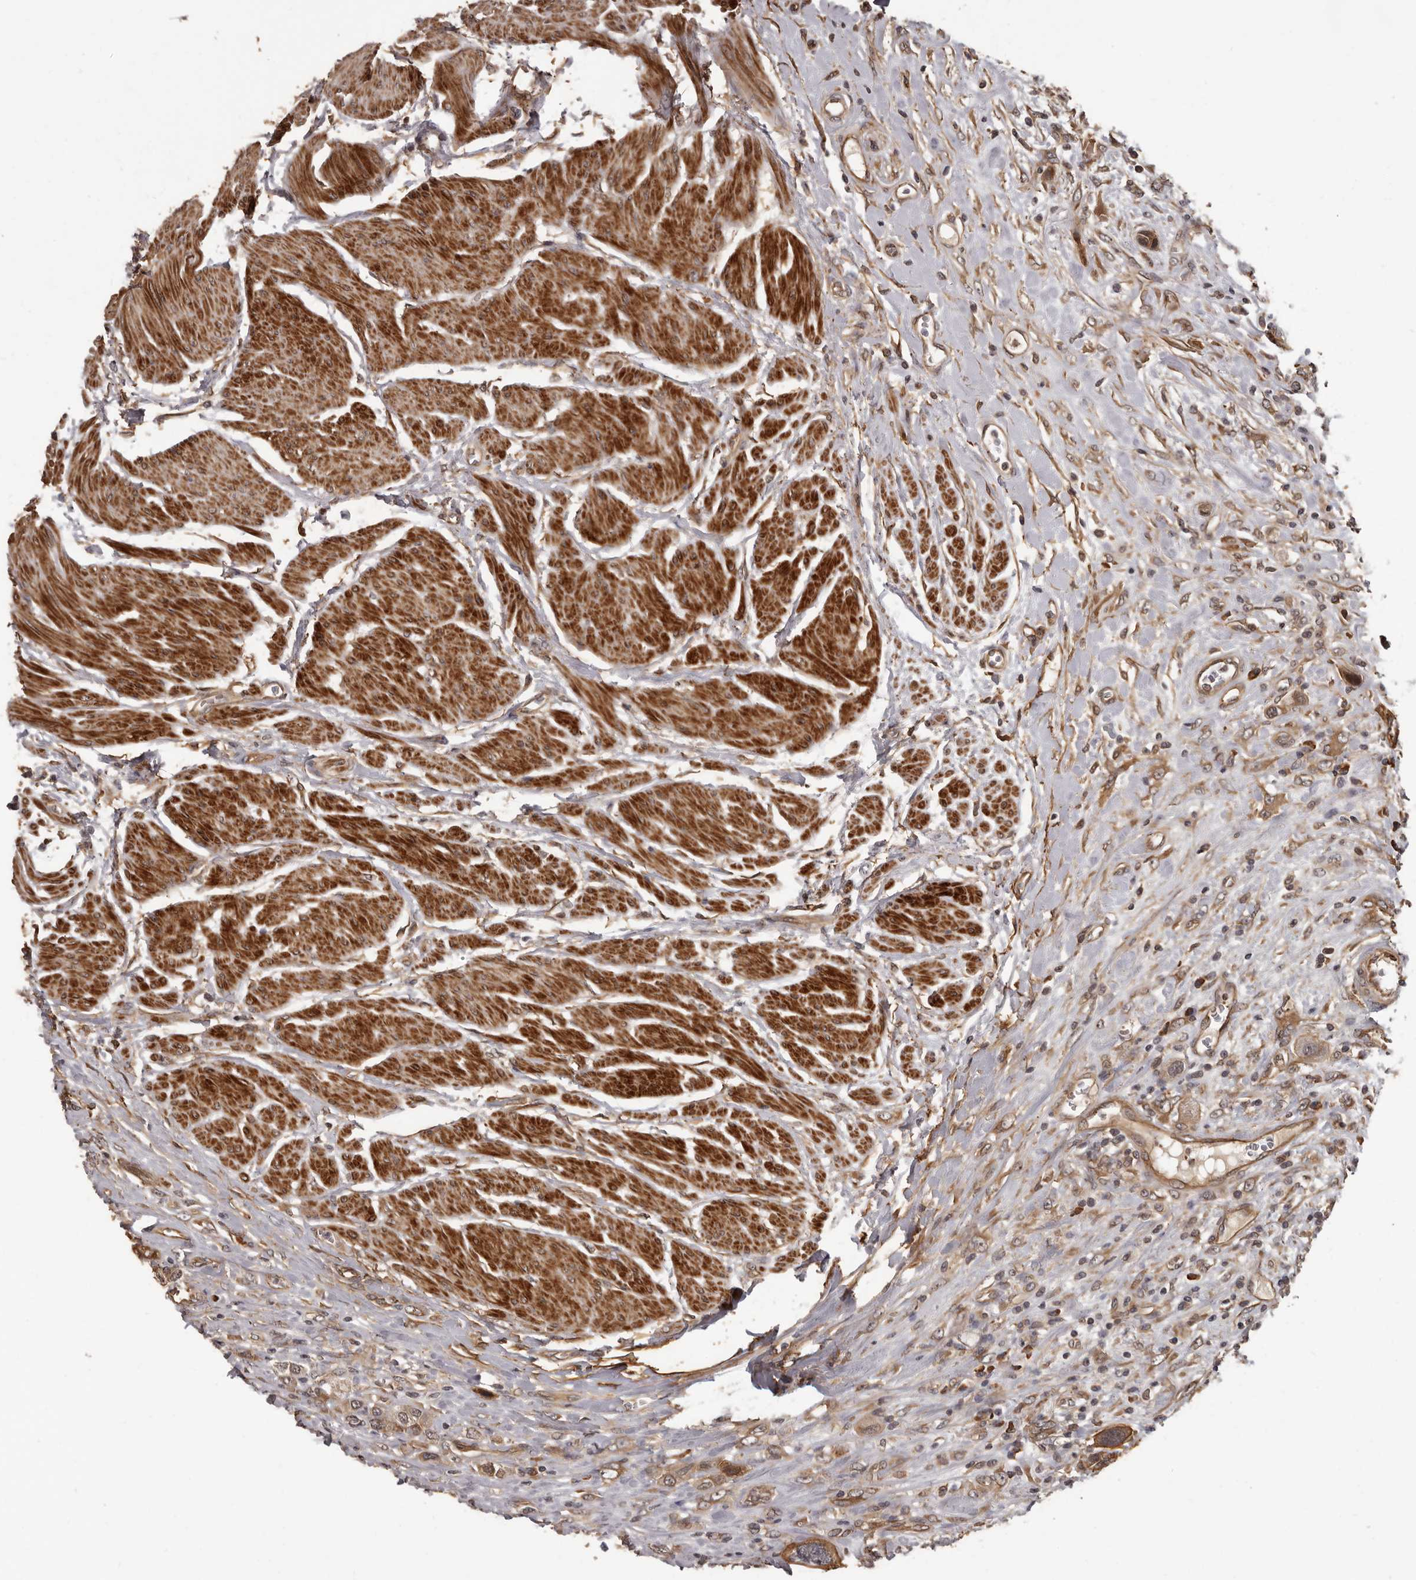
{"staining": {"intensity": "weak", "quantity": ">75%", "location": "cytoplasmic/membranous"}, "tissue": "urothelial cancer", "cell_type": "Tumor cells", "image_type": "cancer", "snomed": [{"axis": "morphology", "description": "Urothelial carcinoma, High grade"}, {"axis": "topography", "description": "Urinary bladder"}], "caption": "Protein expression analysis of urothelial cancer demonstrates weak cytoplasmic/membranous expression in approximately >75% of tumor cells.", "gene": "SLITRK6", "patient": {"sex": "male", "age": 50}}